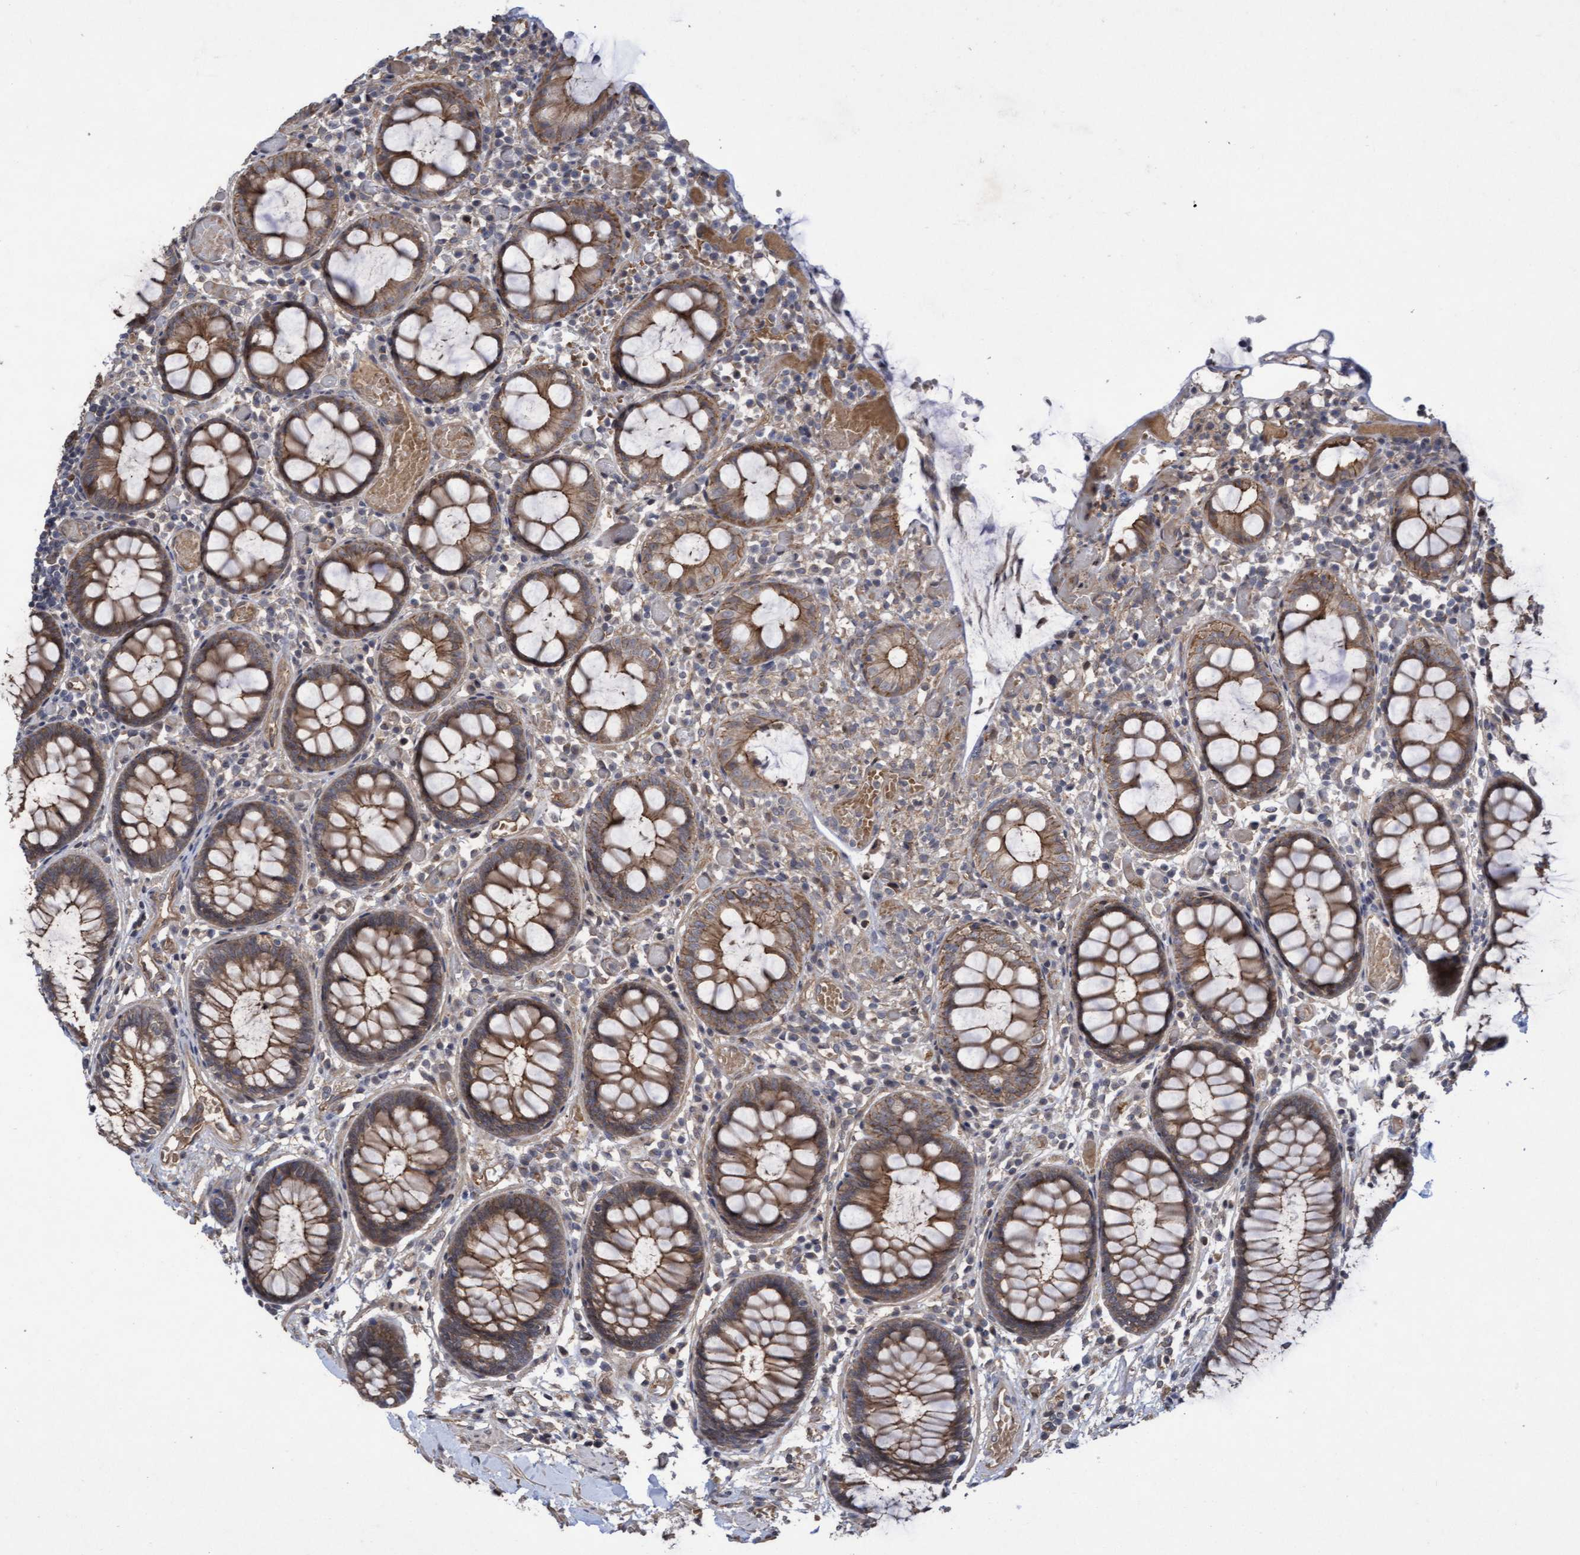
{"staining": {"intensity": "moderate", "quantity": ">75%", "location": "cytoplasmic/membranous"}, "tissue": "colon", "cell_type": "Endothelial cells", "image_type": "normal", "snomed": [{"axis": "morphology", "description": "Normal tissue, NOS"}, {"axis": "topography", "description": "Colon"}], "caption": "A brown stain labels moderate cytoplasmic/membranous staining of a protein in endothelial cells of normal human colon.", "gene": "COBL", "patient": {"sex": "male", "age": 14}}